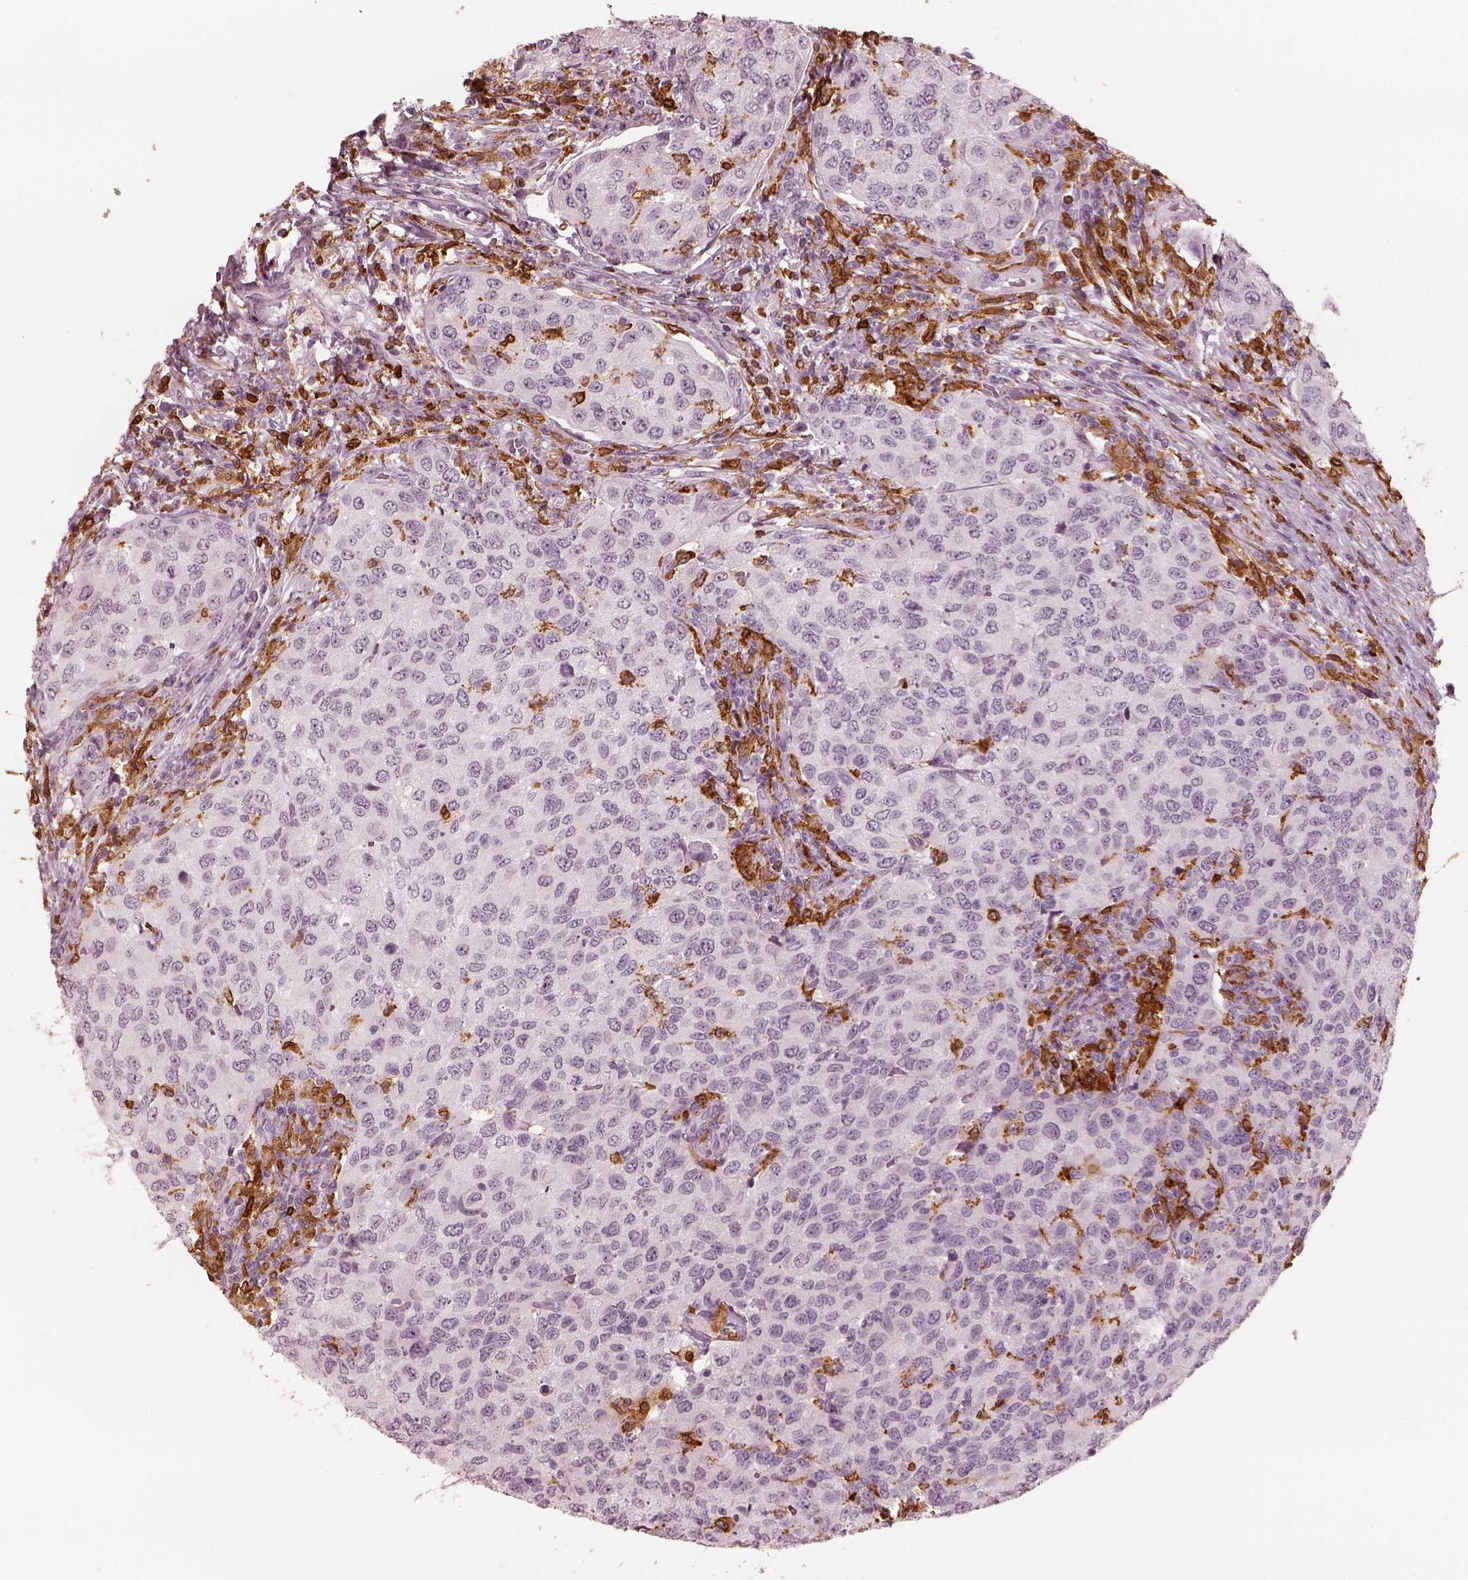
{"staining": {"intensity": "negative", "quantity": "none", "location": "none"}, "tissue": "urothelial cancer", "cell_type": "Tumor cells", "image_type": "cancer", "snomed": [{"axis": "morphology", "description": "Urothelial carcinoma, High grade"}, {"axis": "topography", "description": "Urinary bladder"}], "caption": "DAB immunohistochemical staining of urothelial cancer reveals no significant expression in tumor cells. (DAB (3,3'-diaminobenzidine) immunohistochemistry with hematoxylin counter stain).", "gene": "ALOX5", "patient": {"sex": "female", "age": 78}}